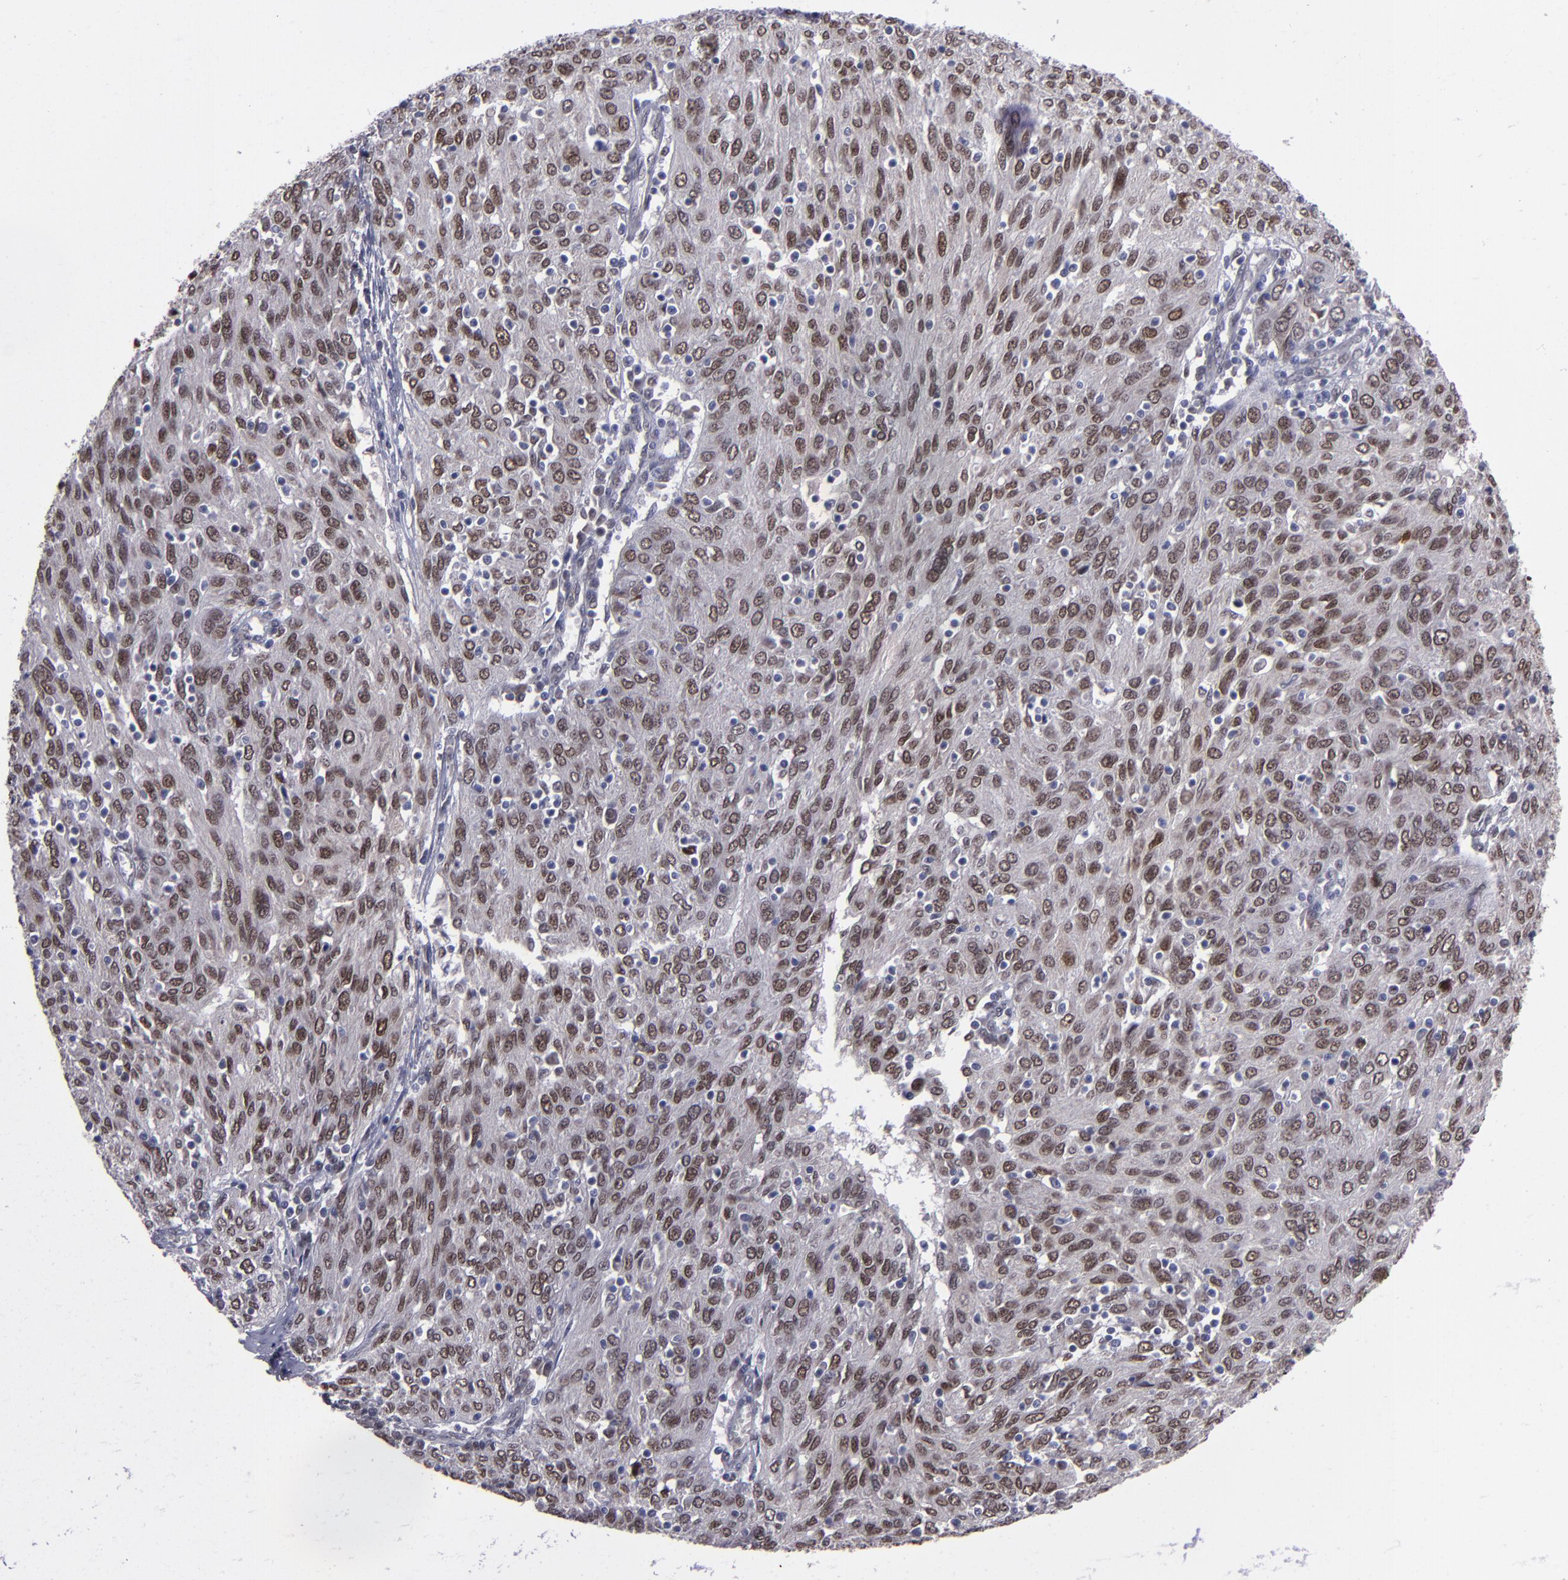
{"staining": {"intensity": "weak", "quantity": ">75%", "location": "nuclear"}, "tissue": "ovarian cancer", "cell_type": "Tumor cells", "image_type": "cancer", "snomed": [{"axis": "morphology", "description": "Carcinoma, endometroid"}, {"axis": "topography", "description": "Ovary"}], "caption": "Ovarian cancer (endometroid carcinoma) stained with DAB IHC demonstrates low levels of weak nuclear positivity in approximately >75% of tumor cells.", "gene": "RREB1", "patient": {"sex": "female", "age": 50}}